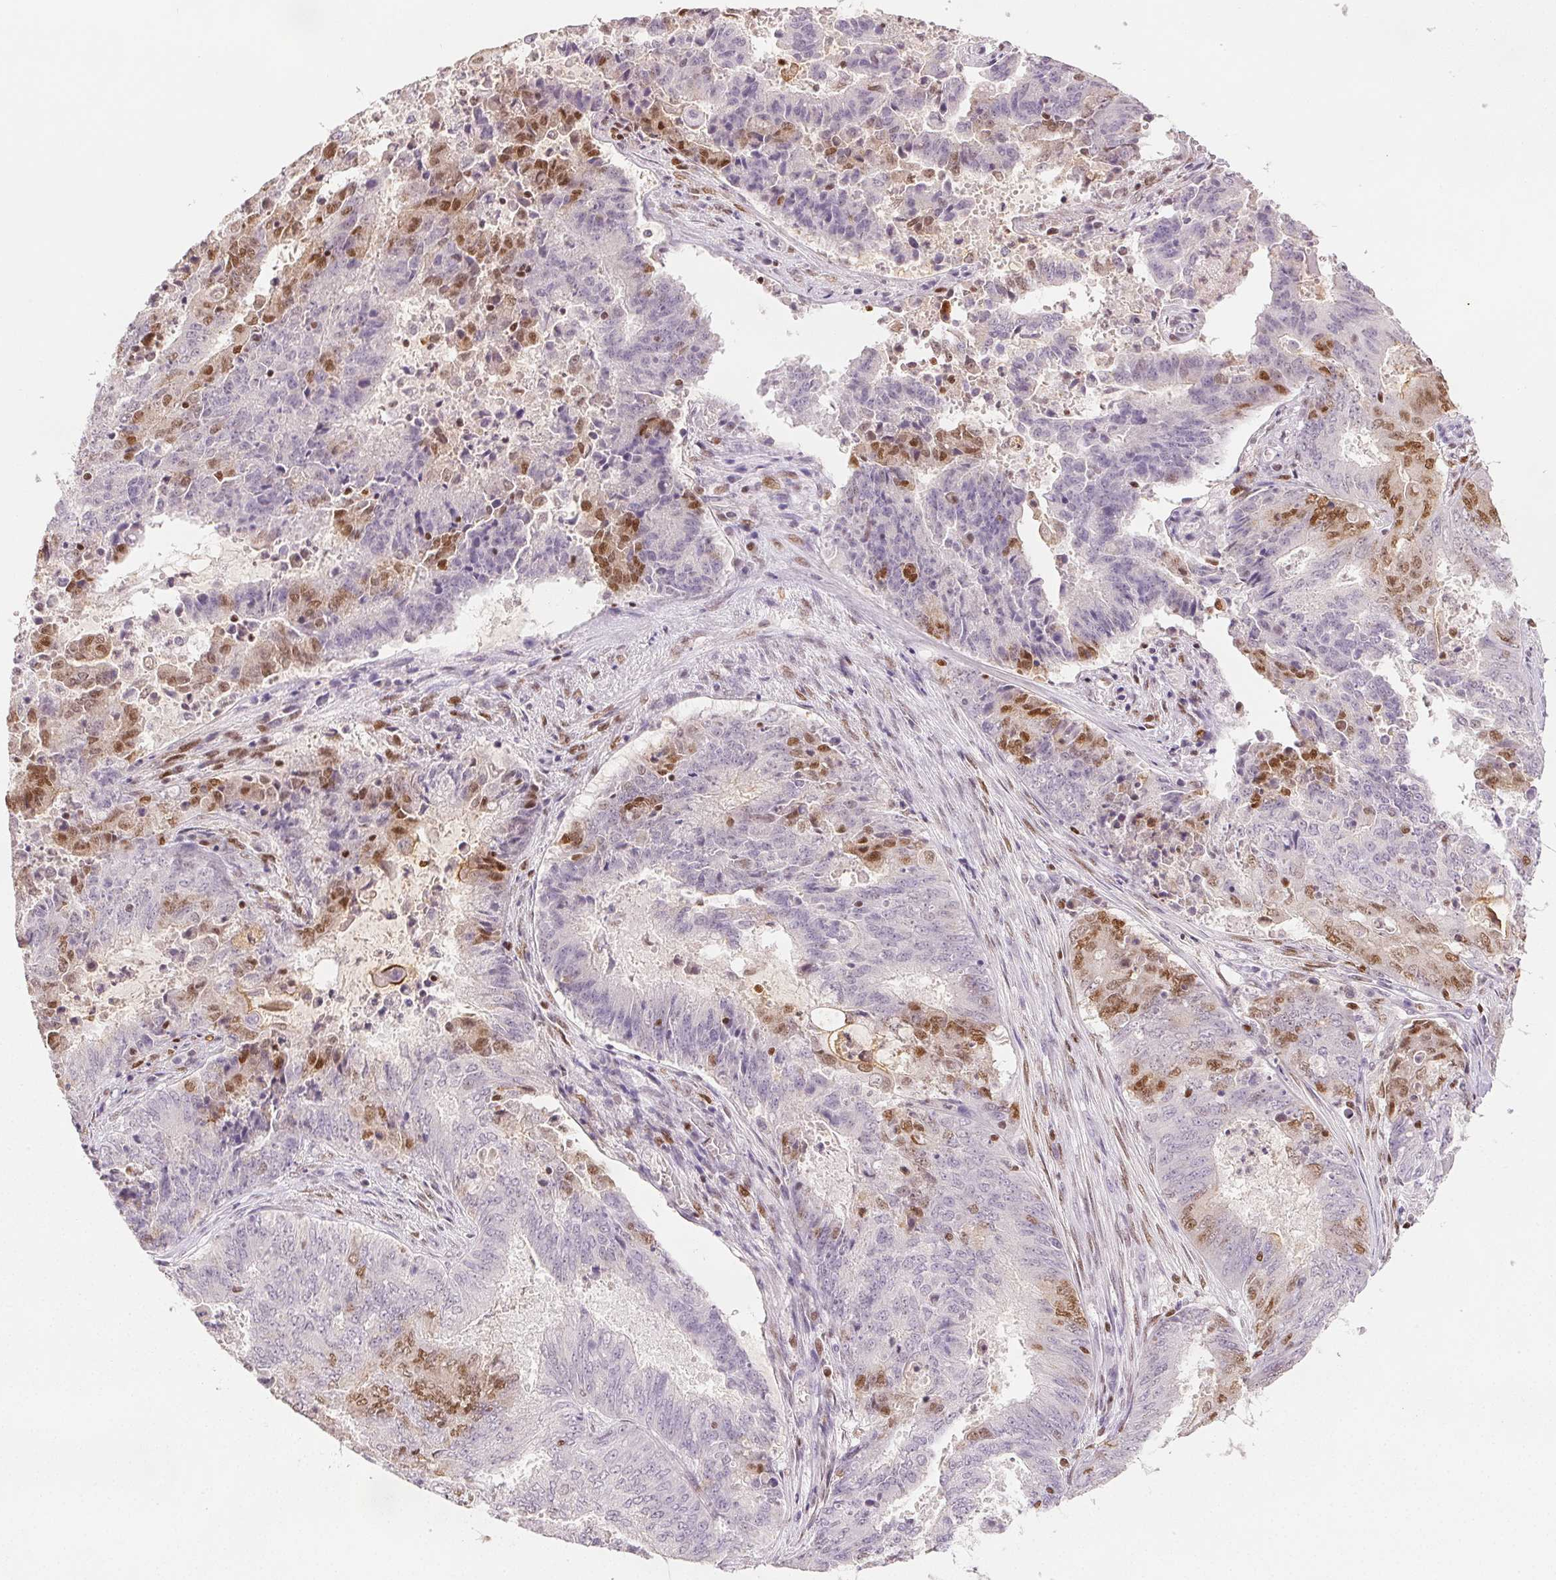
{"staining": {"intensity": "moderate", "quantity": "25%-75%", "location": "nuclear"}, "tissue": "endometrial cancer", "cell_type": "Tumor cells", "image_type": "cancer", "snomed": [{"axis": "morphology", "description": "Adenocarcinoma, NOS"}, {"axis": "topography", "description": "Endometrium"}], "caption": "The photomicrograph displays immunohistochemical staining of endometrial cancer (adenocarcinoma). There is moderate nuclear positivity is identified in approximately 25%-75% of tumor cells. Using DAB (3,3'-diaminobenzidine) (brown) and hematoxylin (blue) stains, captured at high magnification using brightfield microscopy.", "gene": "RUNX2", "patient": {"sex": "female", "age": 62}}